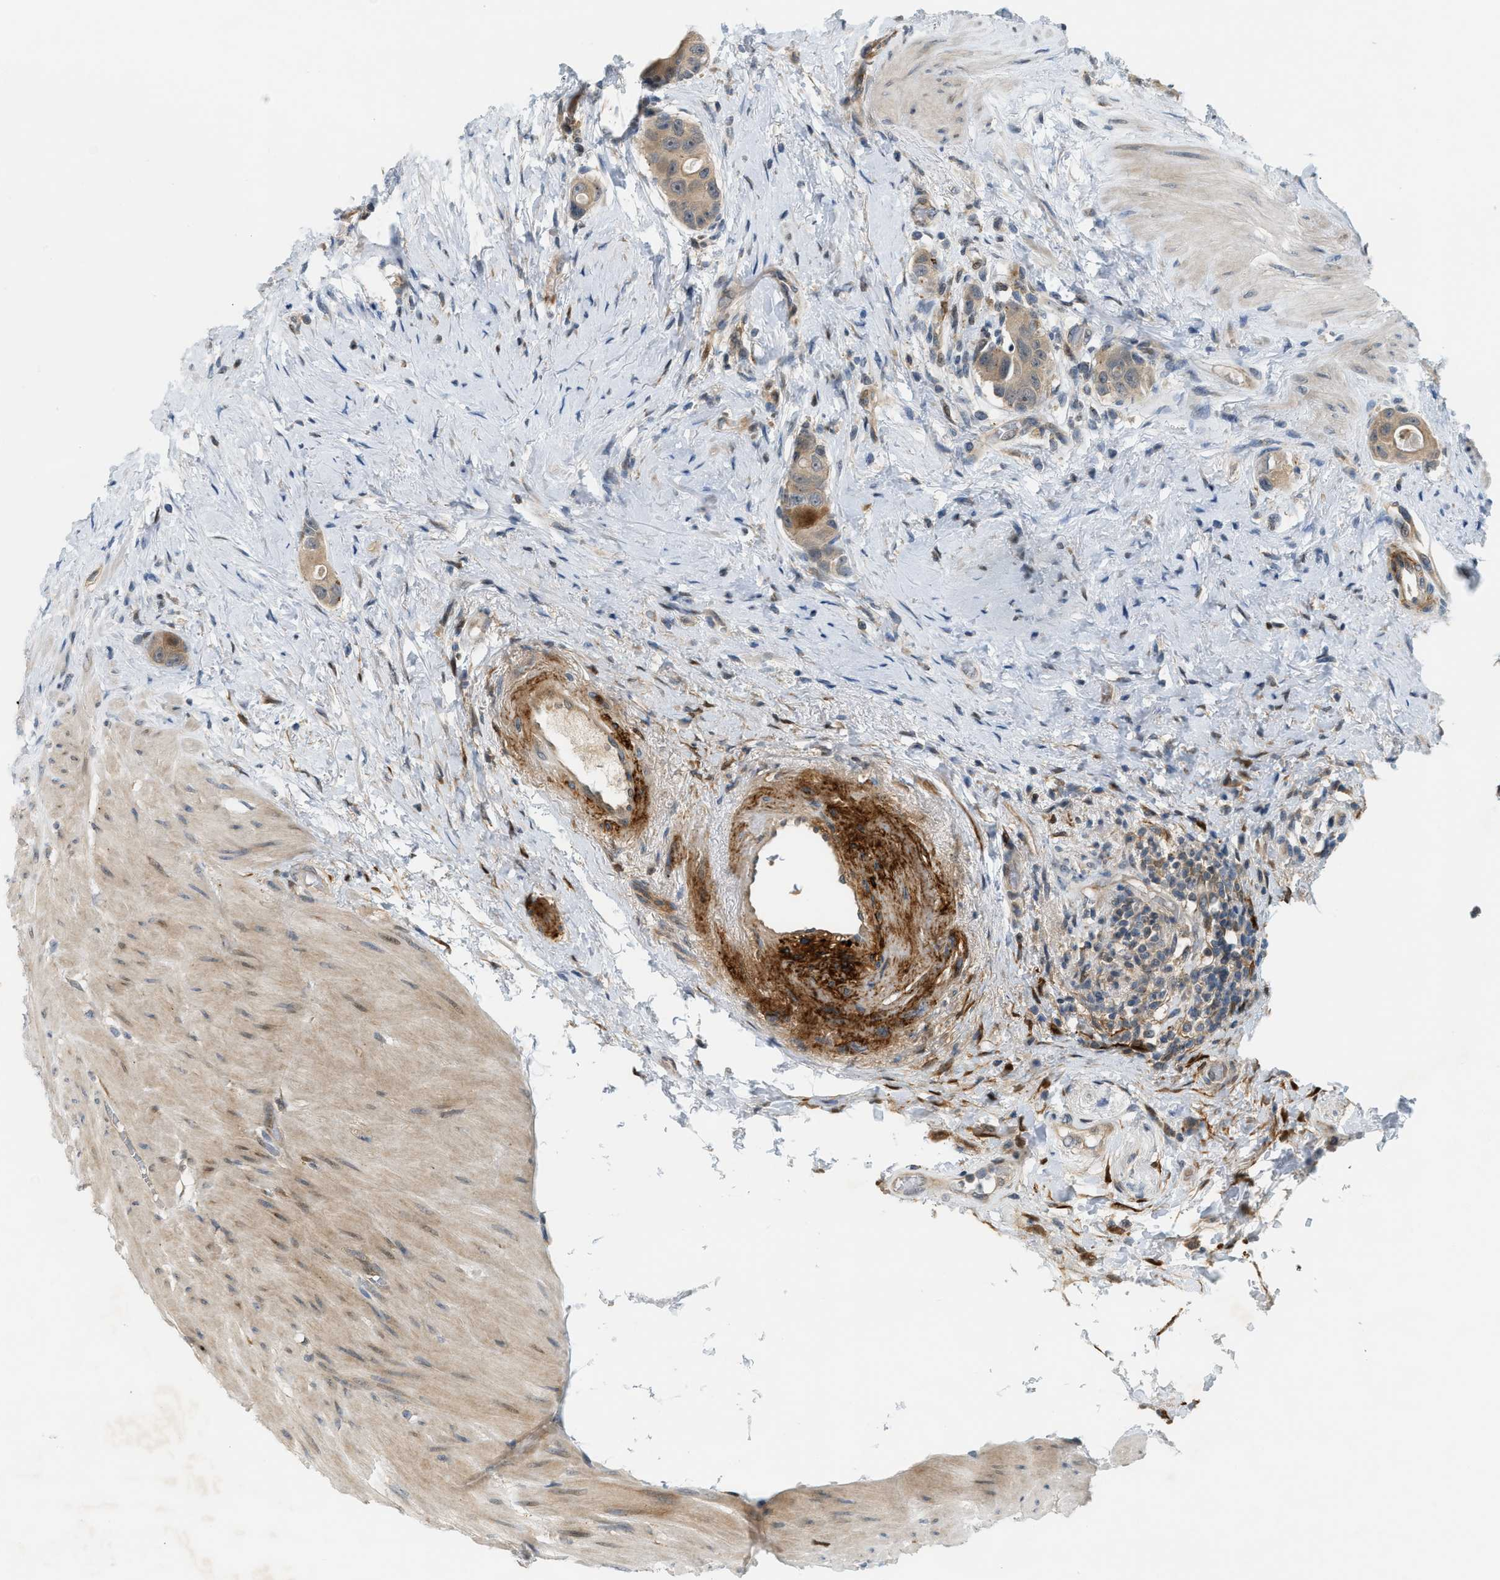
{"staining": {"intensity": "weak", "quantity": ">75%", "location": "cytoplasmic/membranous"}, "tissue": "colorectal cancer", "cell_type": "Tumor cells", "image_type": "cancer", "snomed": [{"axis": "morphology", "description": "Adenocarcinoma, NOS"}, {"axis": "topography", "description": "Rectum"}], "caption": "Protein expression analysis of colorectal cancer (adenocarcinoma) shows weak cytoplasmic/membranous positivity in about >75% of tumor cells.", "gene": "PDCL3", "patient": {"sex": "male", "age": 51}}